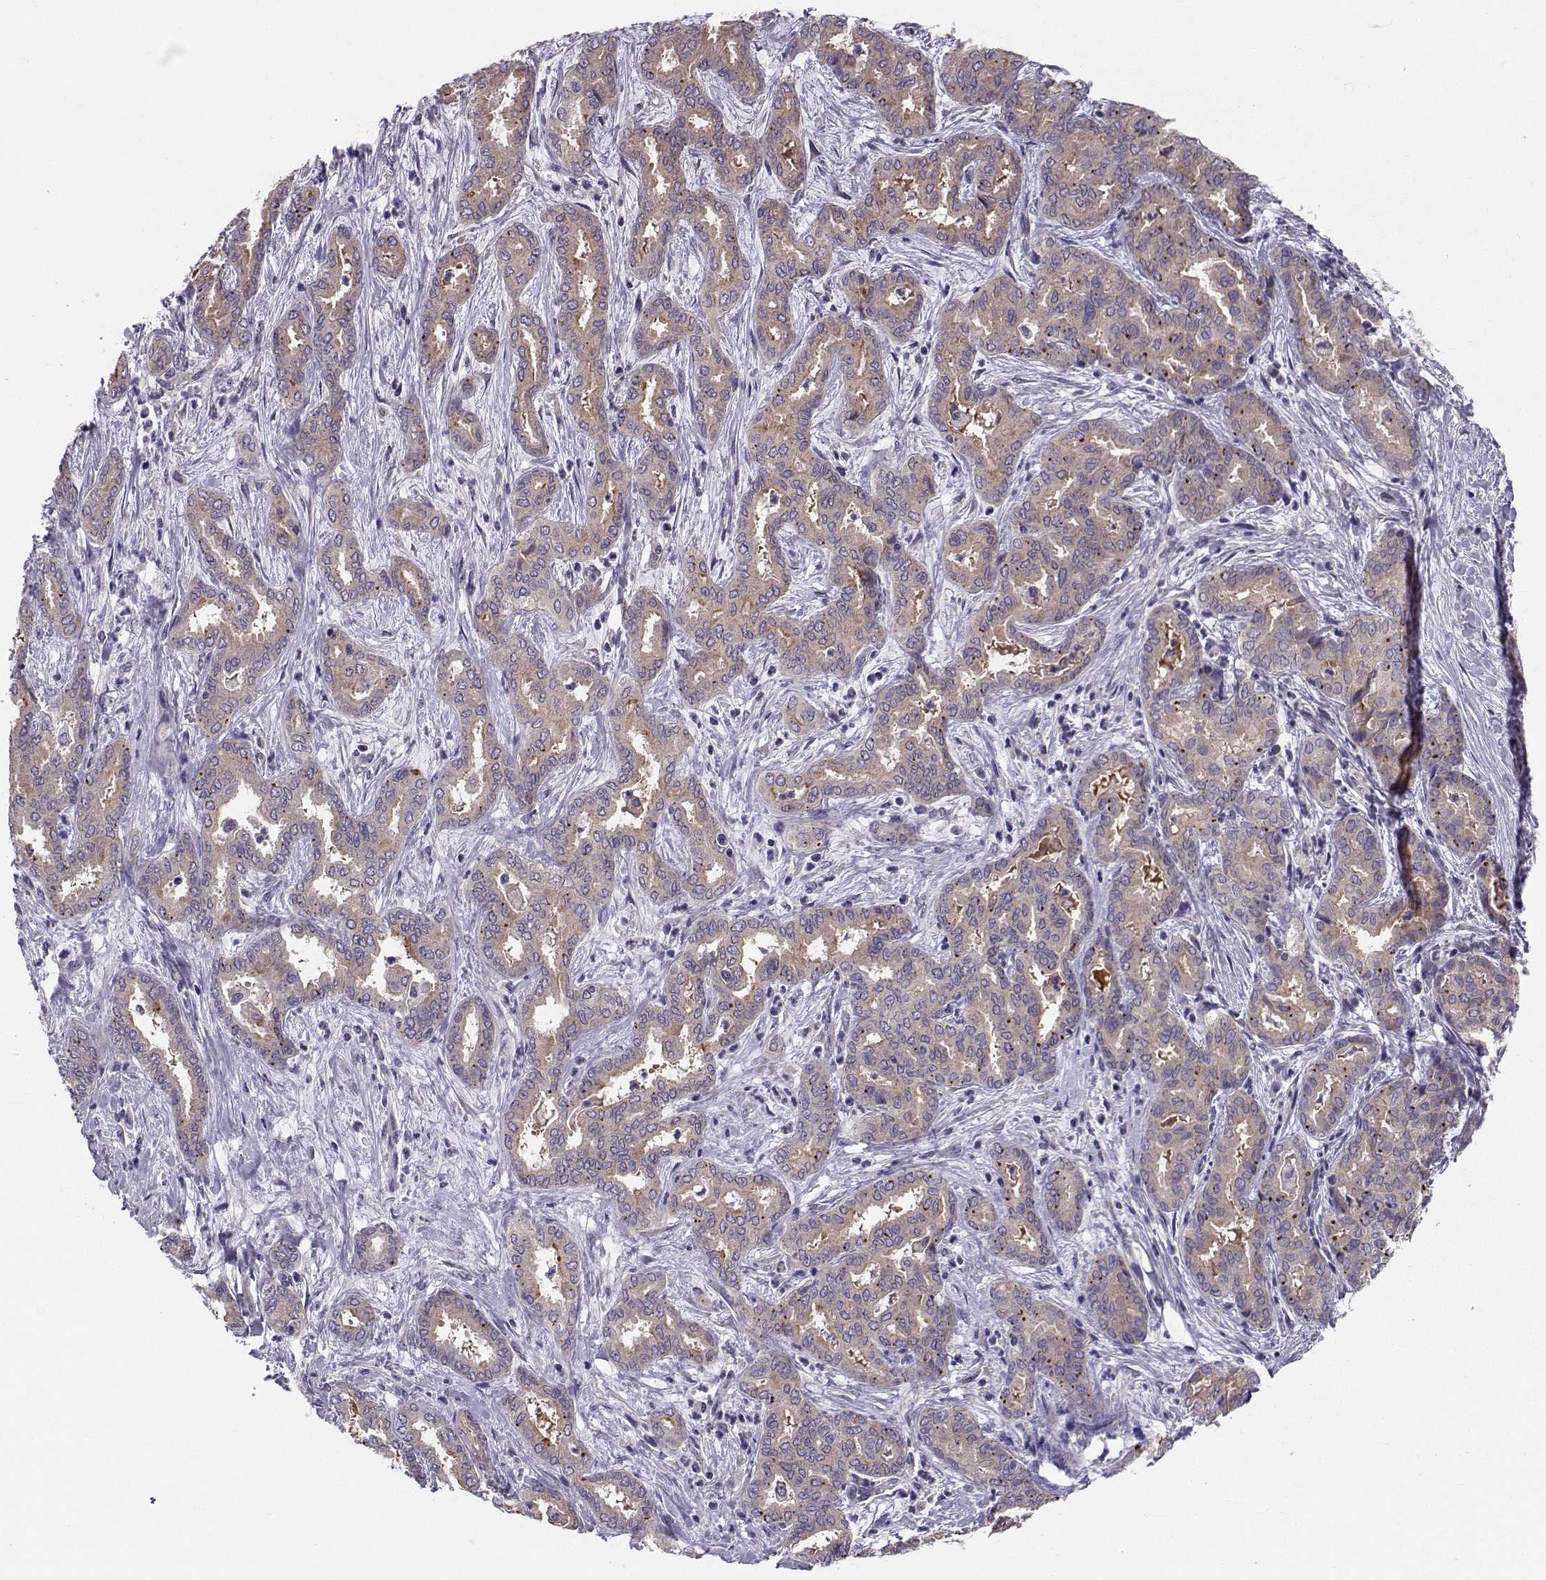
{"staining": {"intensity": "negative", "quantity": "none", "location": "none"}, "tissue": "liver cancer", "cell_type": "Tumor cells", "image_type": "cancer", "snomed": [{"axis": "morphology", "description": "Cholangiocarcinoma"}, {"axis": "topography", "description": "Liver"}], "caption": "Immunohistochemical staining of human liver cancer reveals no significant expression in tumor cells. Brightfield microscopy of immunohistochemistry (IHC) stained with DAB (brown) and hematoxylin (blue), captured at high magnification.", "gene": "PEX5L", "patient": {"sex": "female", "age": 64}}